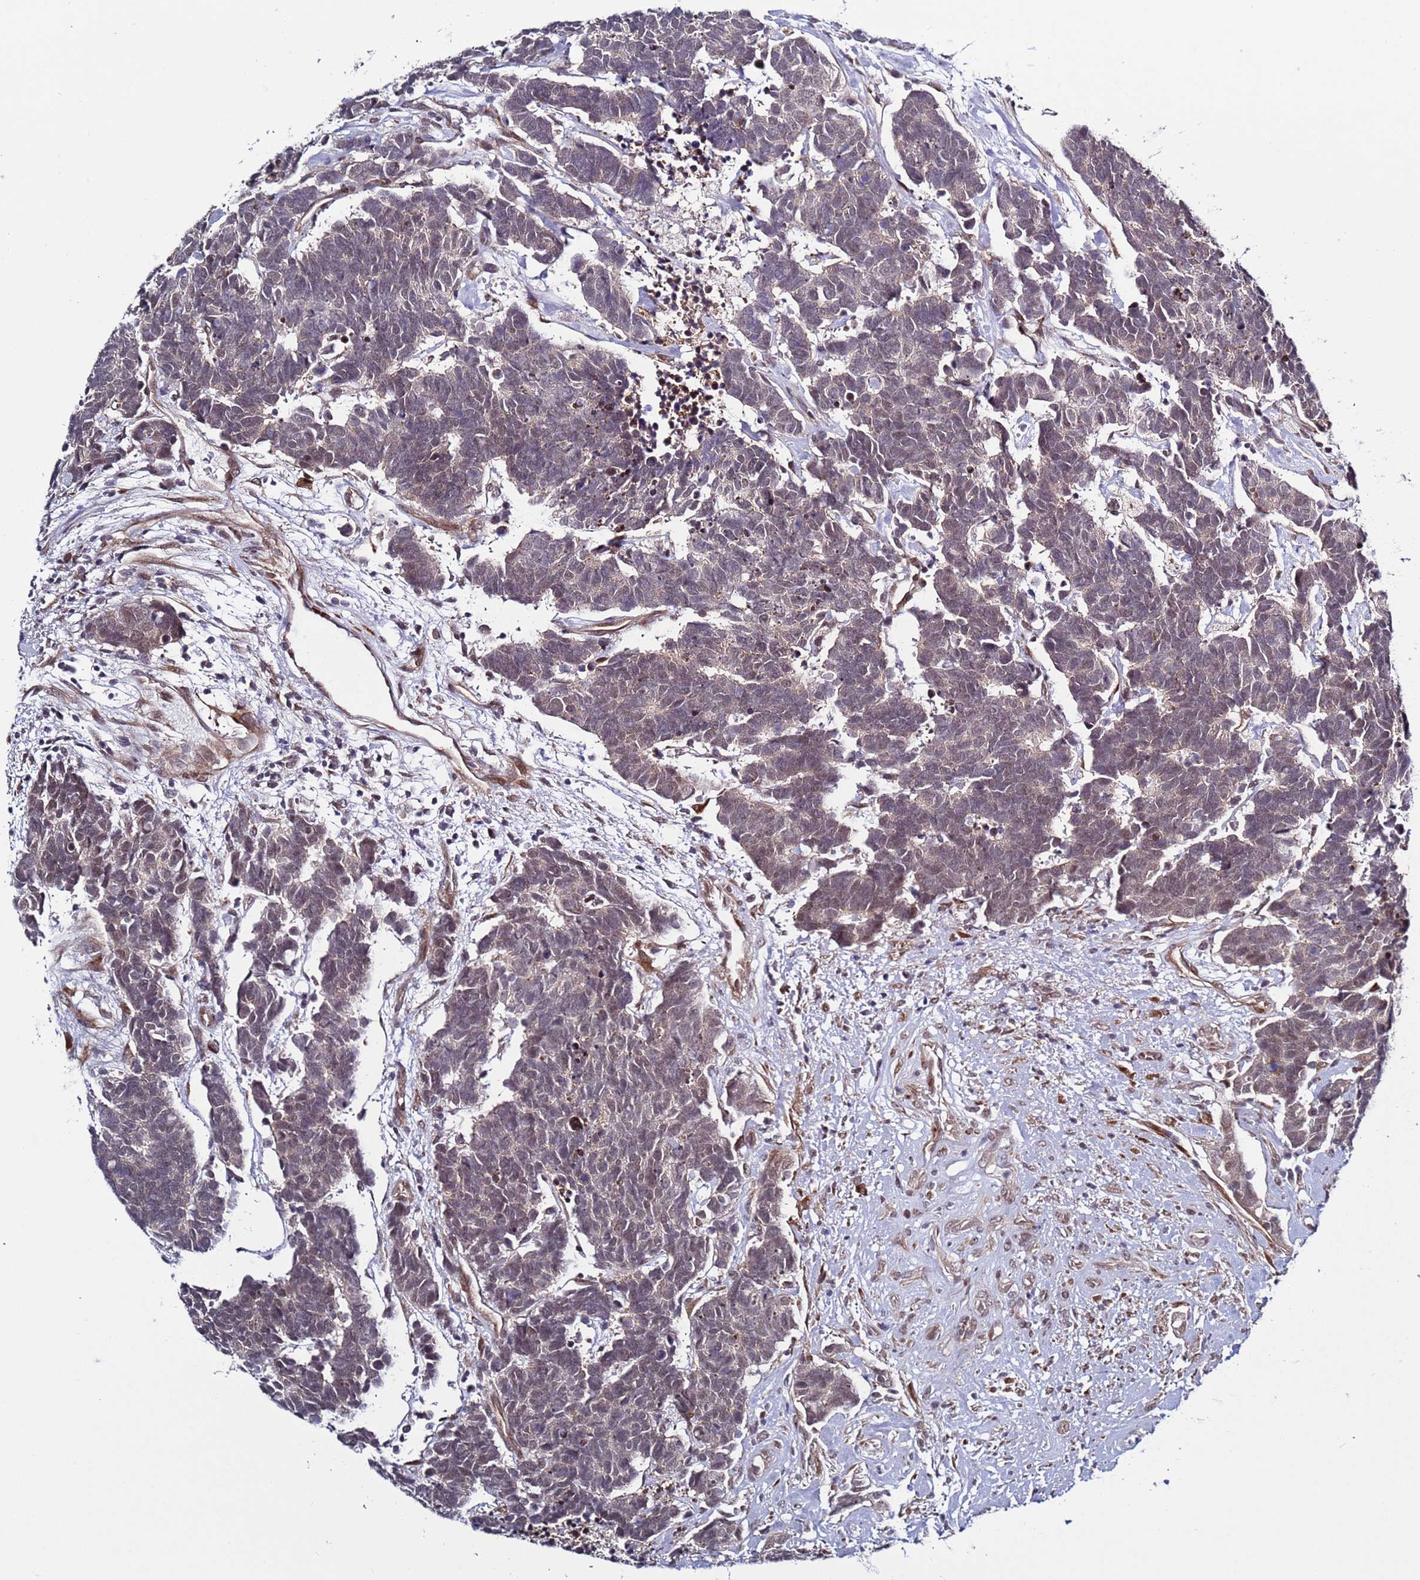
{"staining": {"intensity": "weak", "quantity": "25%-75%", "location": "cytoplasmic/membranous,nuclear"}, "tissue": "carcinoid", "cell_type": "Tumor cells", "image_type": "cancer", "snomed": [{"axis": "morphology", "description": "Carcinoma, NOS"}, {"axis": "morphology", "description": "Carcinoid, malignant, NOS"}, {"axis": "topography", "description": "Urinary bladder"}], "caption": "This micrograph reveals carcinoid (malignant) stained with immunohistochemistry to label a protein in brown. The cytoplasmic/membranous and nuclear of tumor cells show weak positivity for the protein. Nuclei are counter-stained blue.", "gene": "POLR2D", "patient": {"sex": "male", "age": 57}}